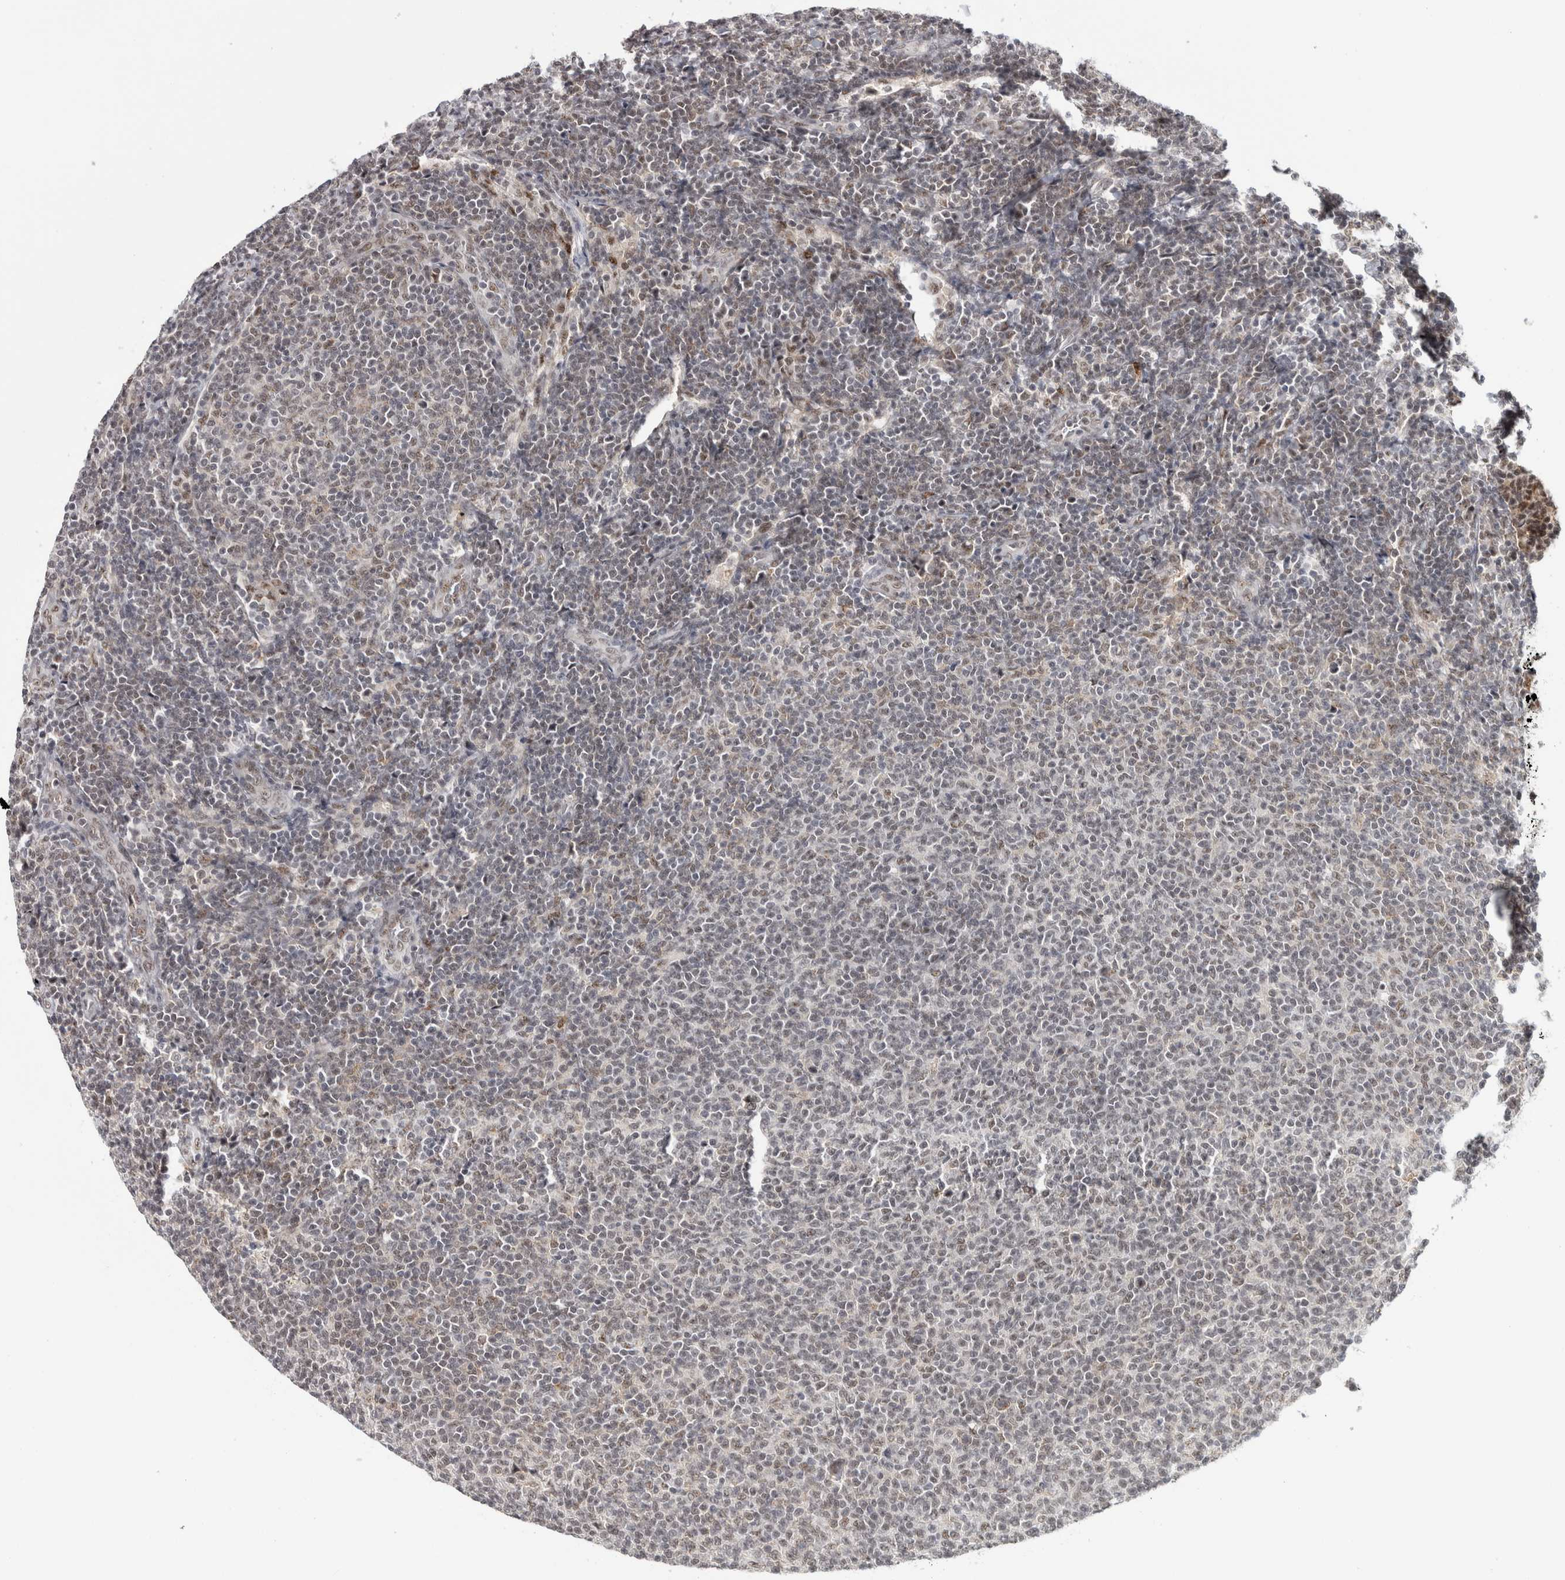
{"staining": {"intensity": "negative", "quantity": "none", "location": "none"}, "tissue": "lymphoma", "cell_type": "Tumor cells", "image_type": "cancer", "snomed": [{"axis": "morphology", "description": "Malignant lymphoma, non-Hodgkin's type, Low grade"}, {"axis": "topography", "description": "Lymph node"}], "caption": "Low-grade malignant lymphoma, non-Hodgkin's type was stained to show a protein in brown. There is no significant staining in tumor cells.", "gene": "MKNK1", "patient": {"sex": "male", "age": 66}}